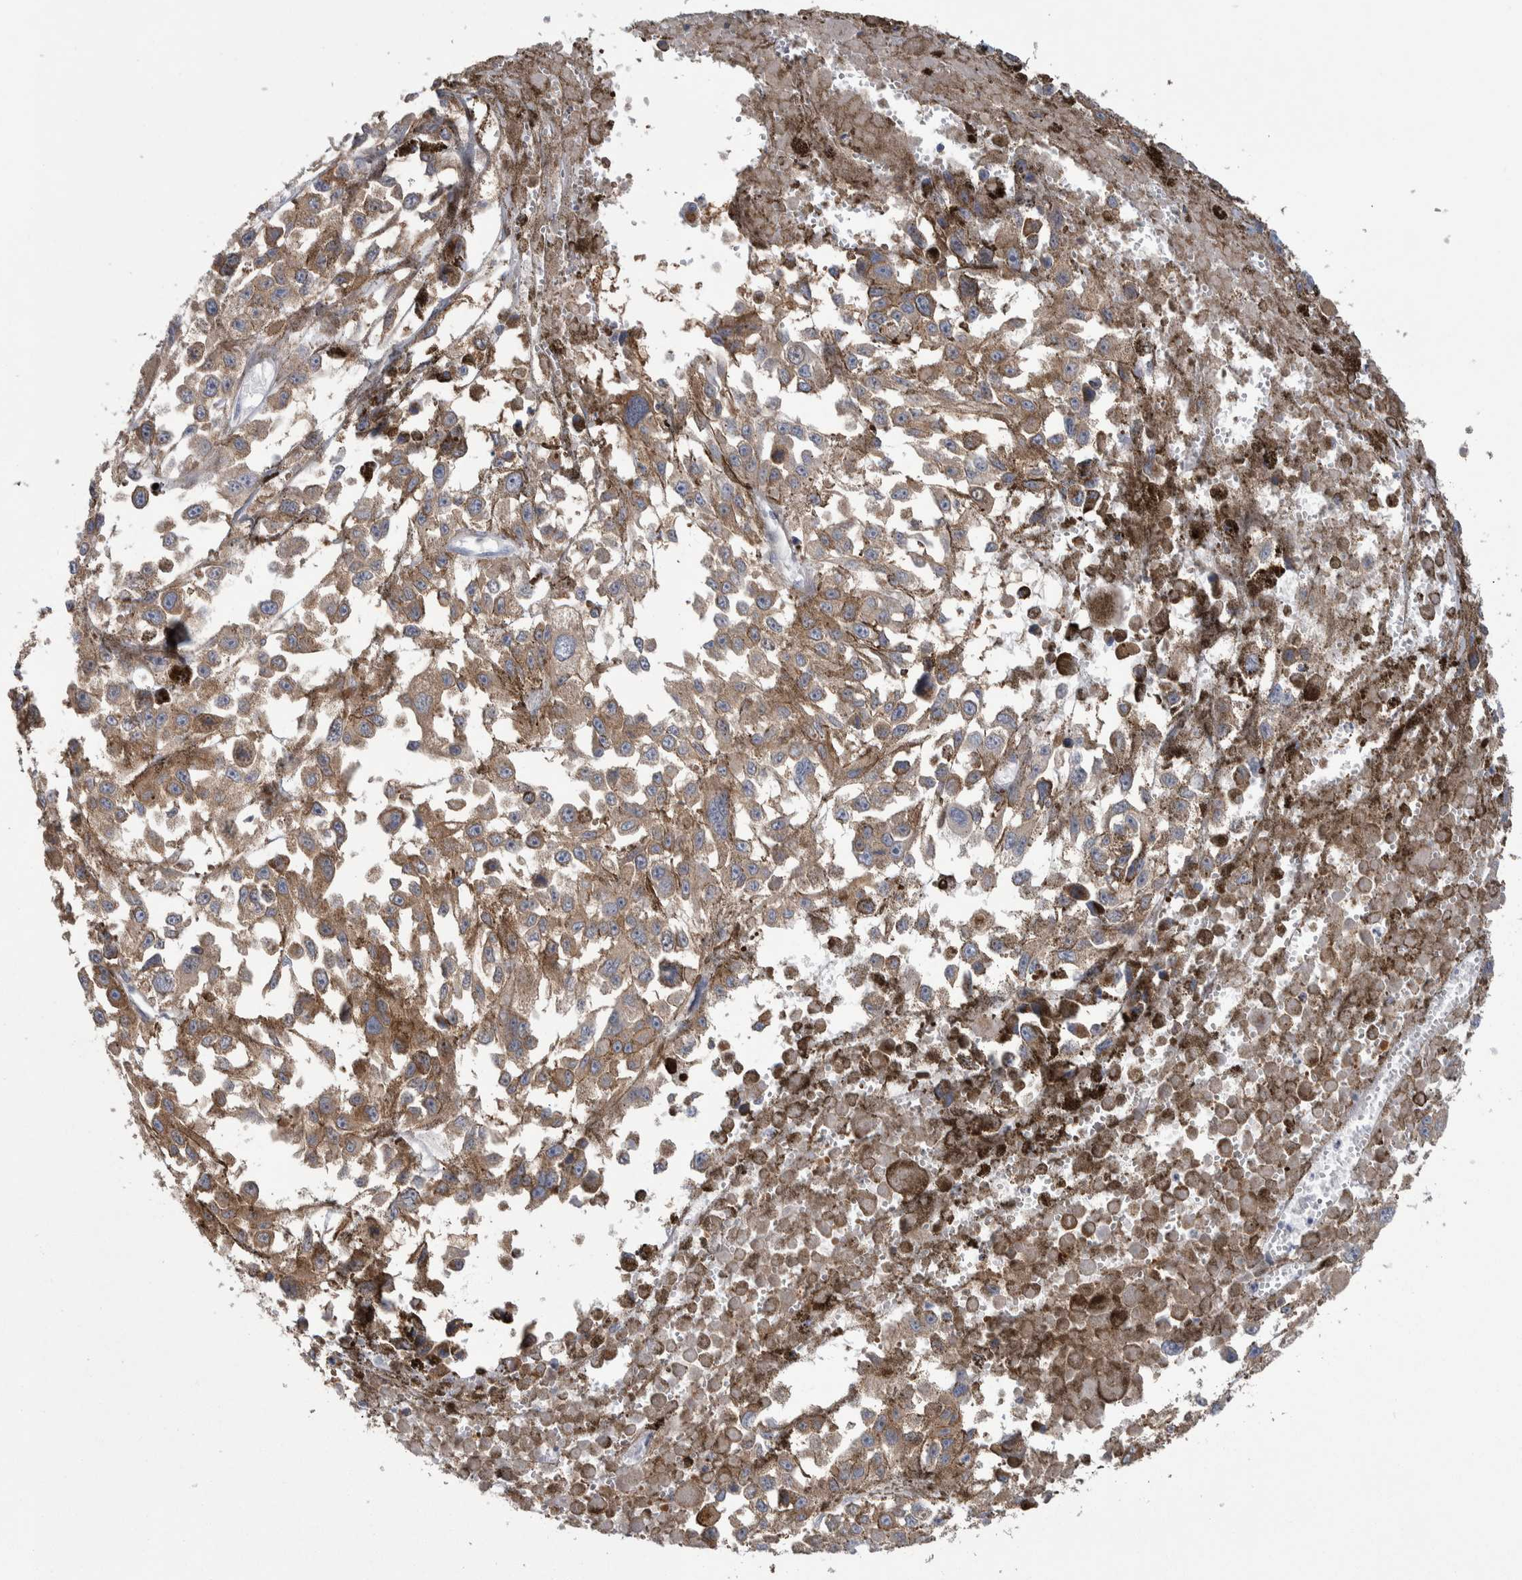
{"staining": {"intensity": "moderate", "quantity": ">75%", "location": "cytoplasmic/membranous"}, "tissue": "melanoma", "cell_type": "Tumor cells", "image_type": "cancer", "snomed": [{"axis": "morphology", "description": "Malignant melanoma, Metastatic site"}, {"axis": "topography", "description": "Lymph node"}], "caption": "High-magnification brightfield microscopy of melanoma stained with DAB (brown) and counterstained with hematoxylin (blue). tumor cells exhibit moderate cytoplasmic/membranous expression is identified in approximately>75% of cells.", "gene": "GPHN", "patient": {"sex": "male", "age": 59}}